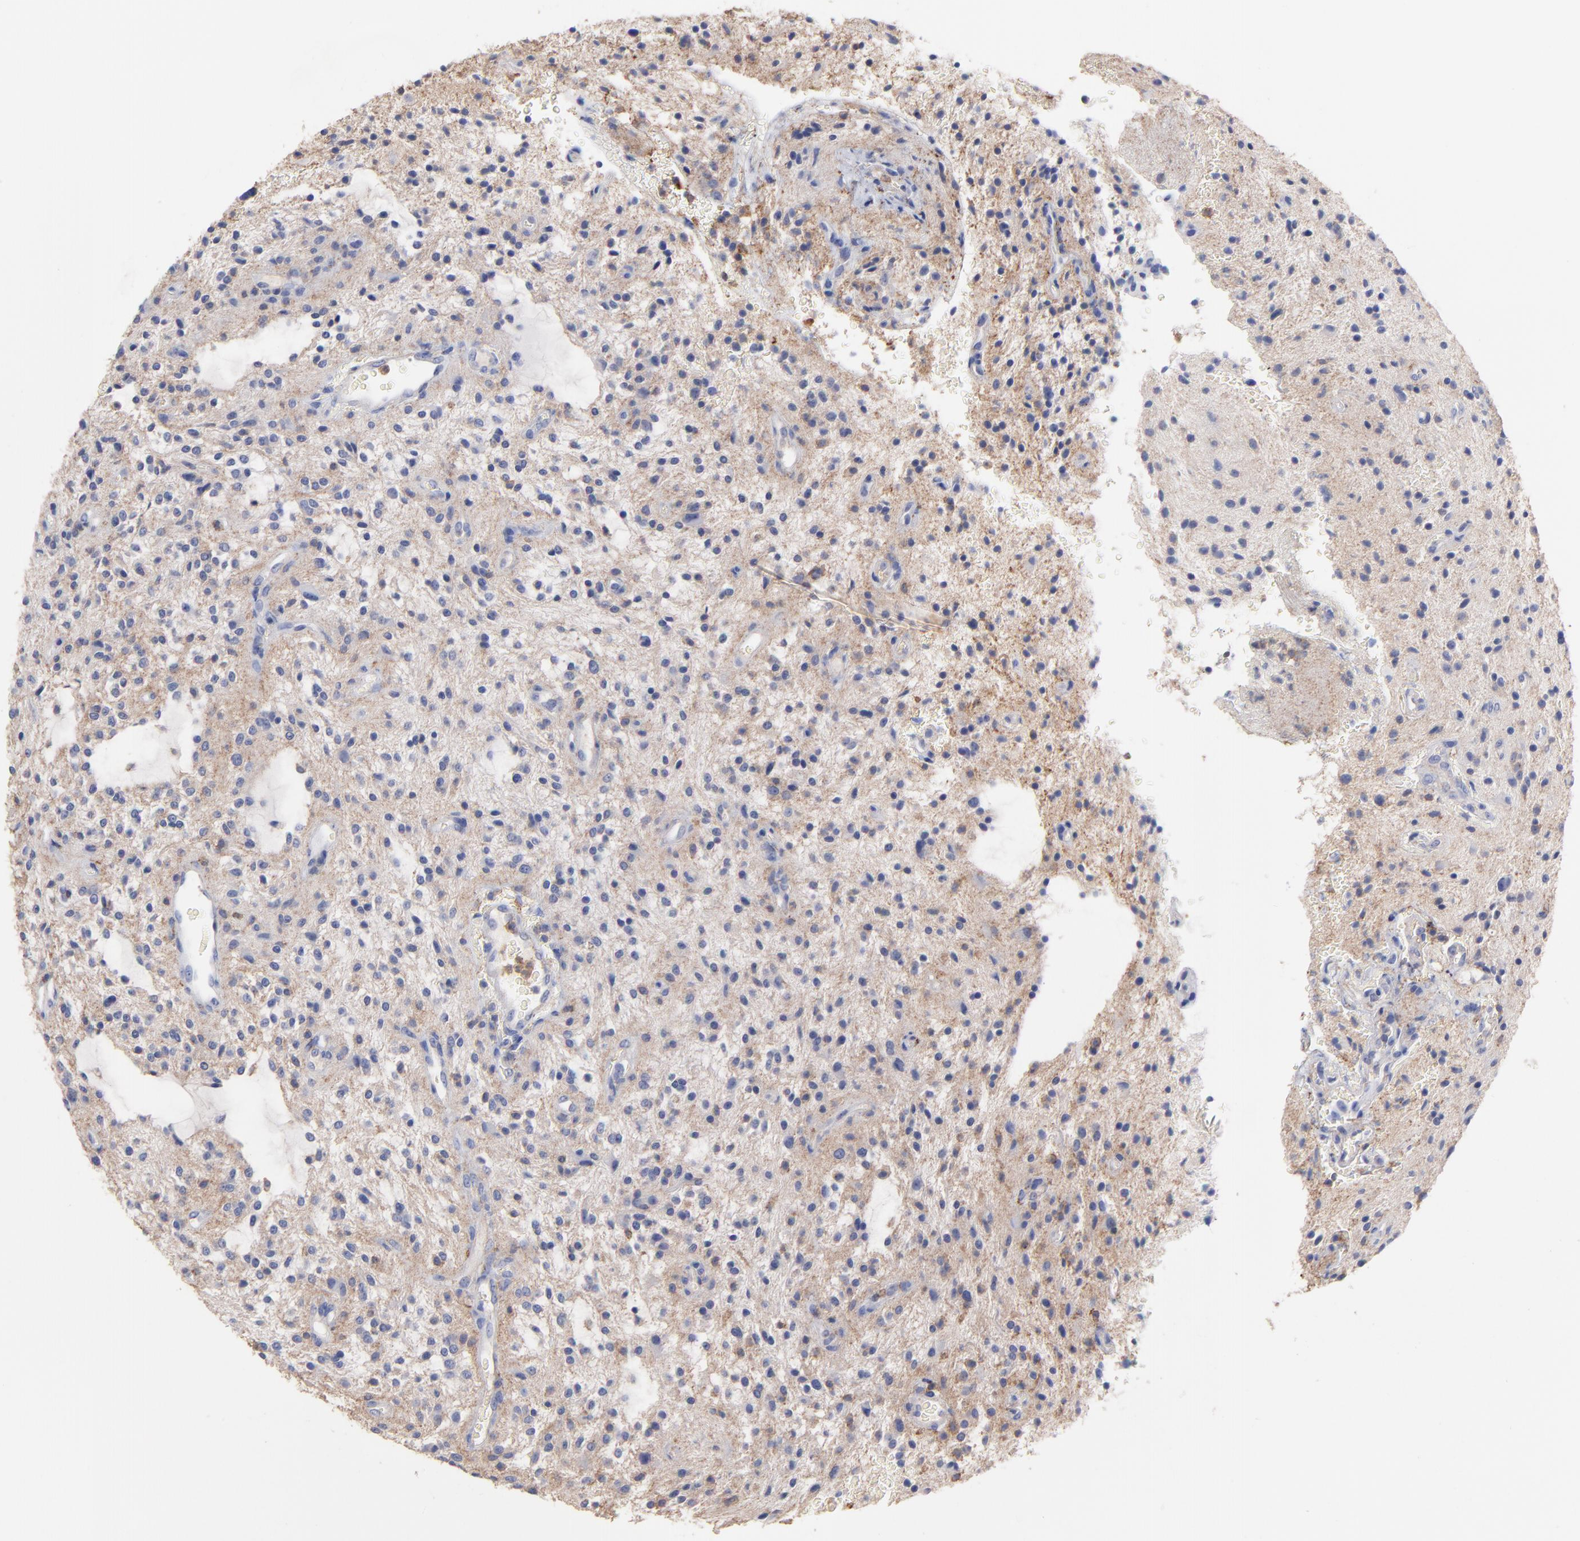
{"staining": {"intensity": "weak", "quantity": "25%-75%", "location": "cytoplasmic/membranous"}, "tissue": "glioma", "cell_type": "Tumor cells", "image_type": "cancer", "snomed": [{"axis": "morphology", "description": "Glioma, malignant, NOS"}, {"axis": "topography", "description": "Cerebellum"}], "caption": "The image exhibits a brown stain indicating the presence of a protein in the cytoplasmic/membranous of tumor cells in glioma.", "gene": "ASL", "patient": {"sex": "female", "age": 10}}